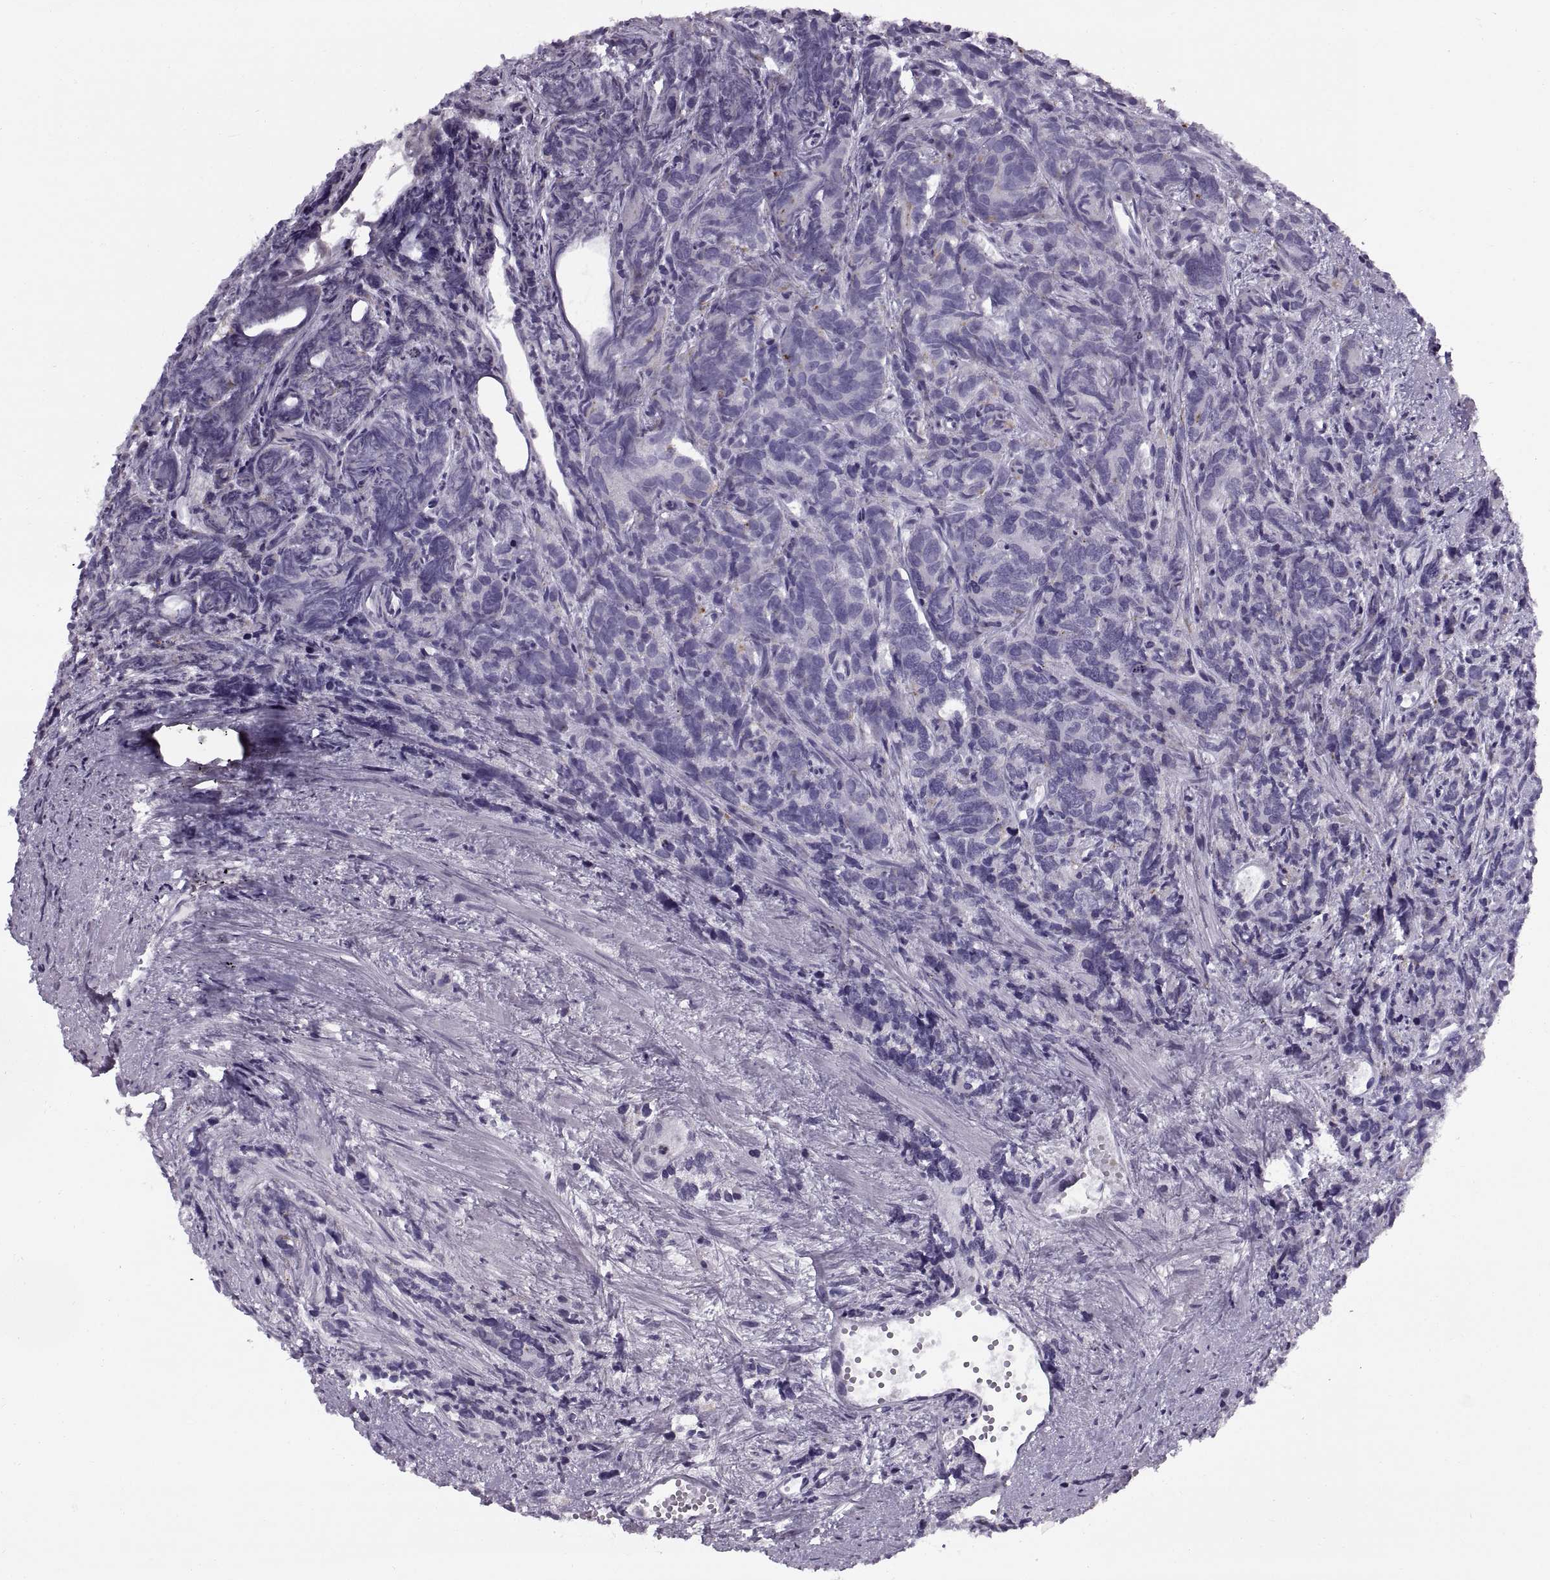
{"staining": {"intensity": "negative", "quantity": "none", "location": "none"}, "tissue": "prostate cancer", "cell_type": "Tumor cells", "image_type": "cancer", "snomed": [{"axis": "morphology", "description": "Adenocarcinoma, High grade"}, {"axis": "topography", "description": "Prostate"}], "caption": "IHC of human adenocarcinoma (high-grade) (prostate) displays no staining in tumor cells.", "gene": "CALCR", "patient": {"sex": "male", "age": 77}}